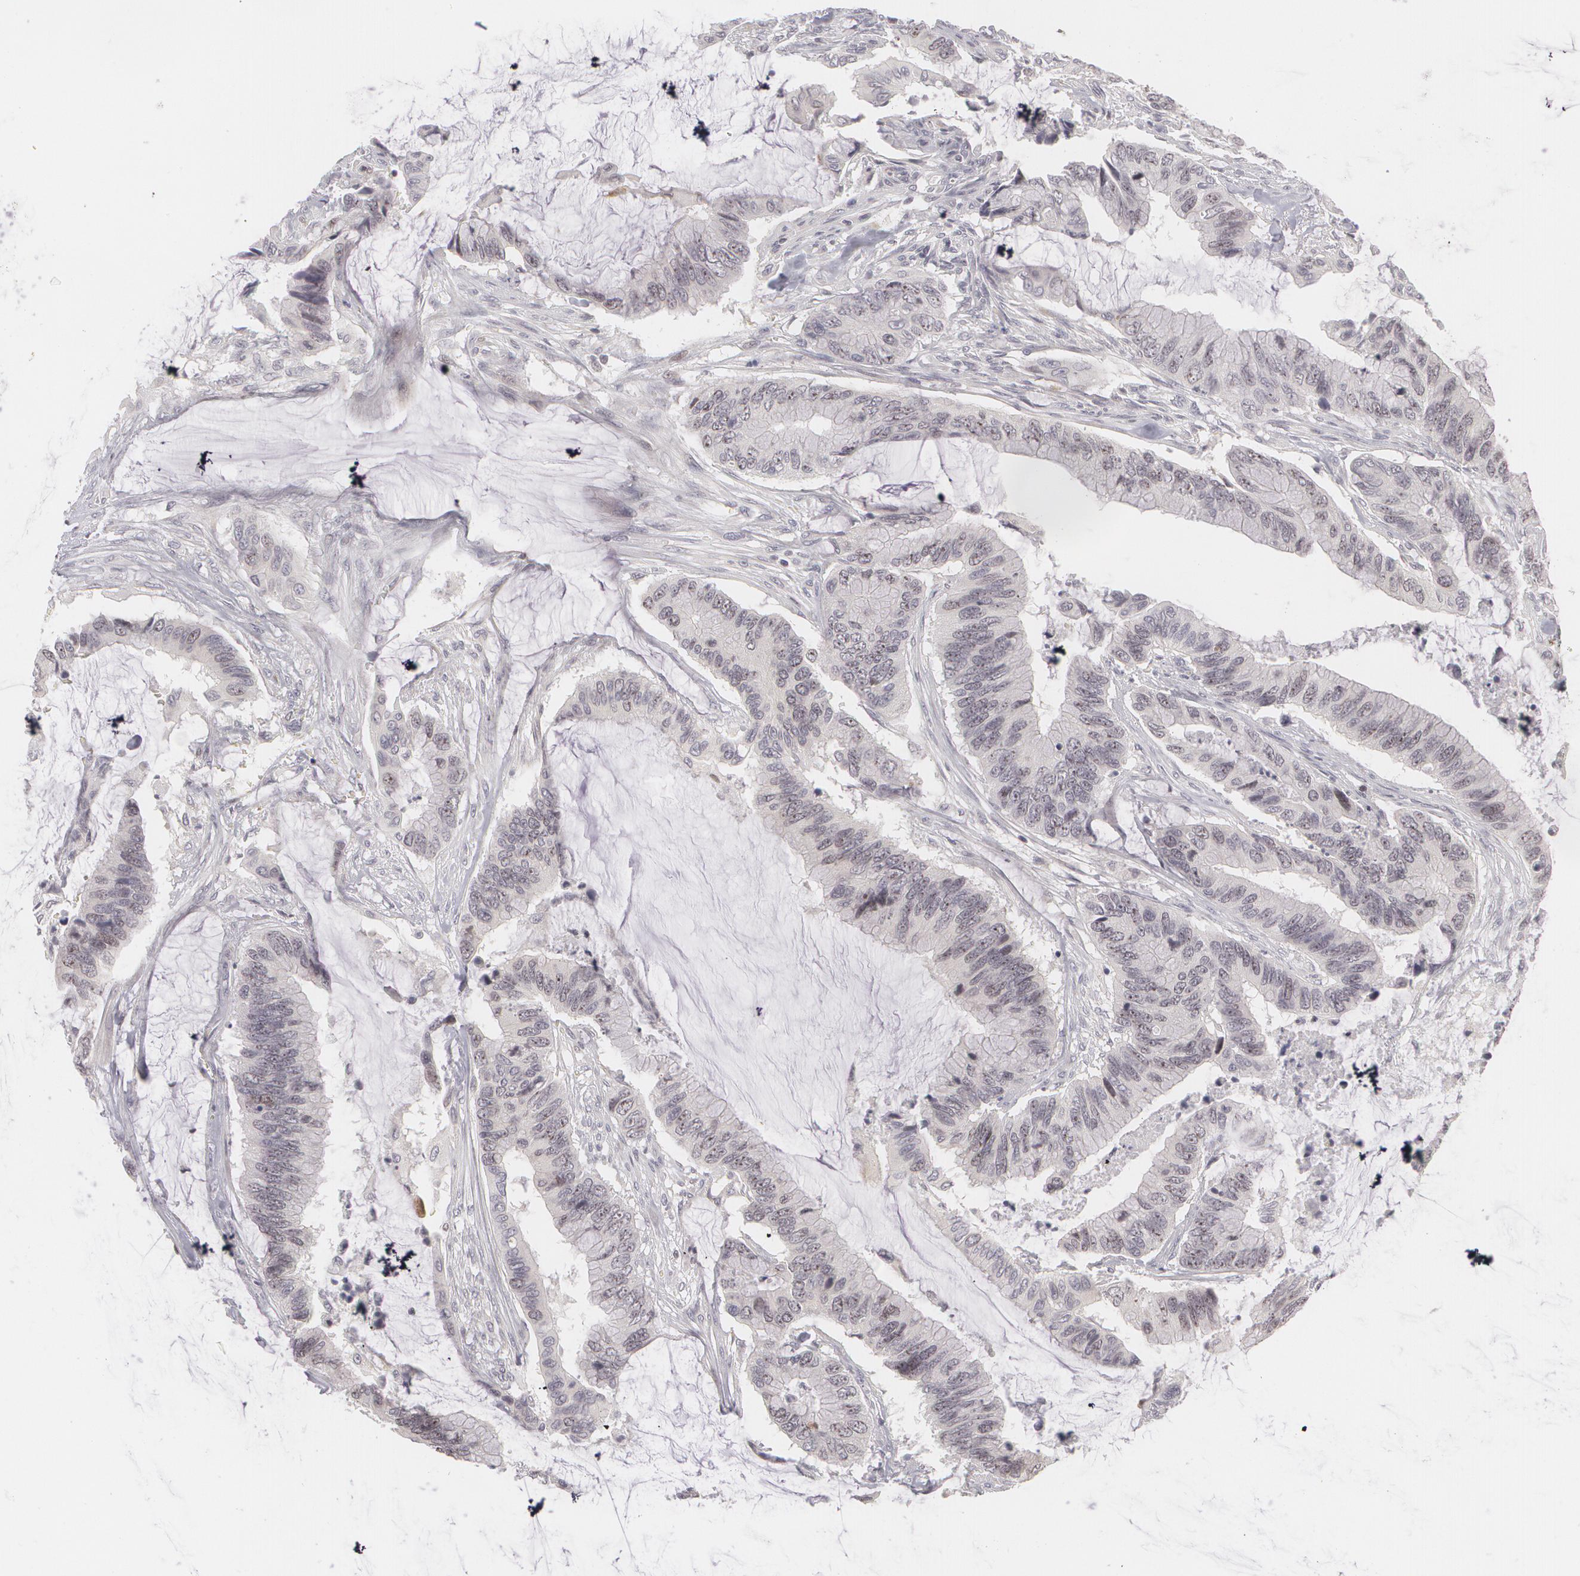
{"staining": {"intensity": "negative", "quantity": "none", "location": "none"}, "tissue": "colorectal cancer", "cell_type": "Tumor cells", "image_type": "cancer", "snomed": [{"axis": "morphology", "description": "Adenocarcinoma, NOS"}, {"axis": "topography", "description": "Rectum"}], "caption": "Photomicrograph shows no significant protein staining in tumor cells of colorectal cancer (adenocarcinoma). (DAB immunohistochemistry (IHC) with hematoxylin counter stain).", "gene": "ZBTB16", "patient": {"sex": "female", "age": 59}}